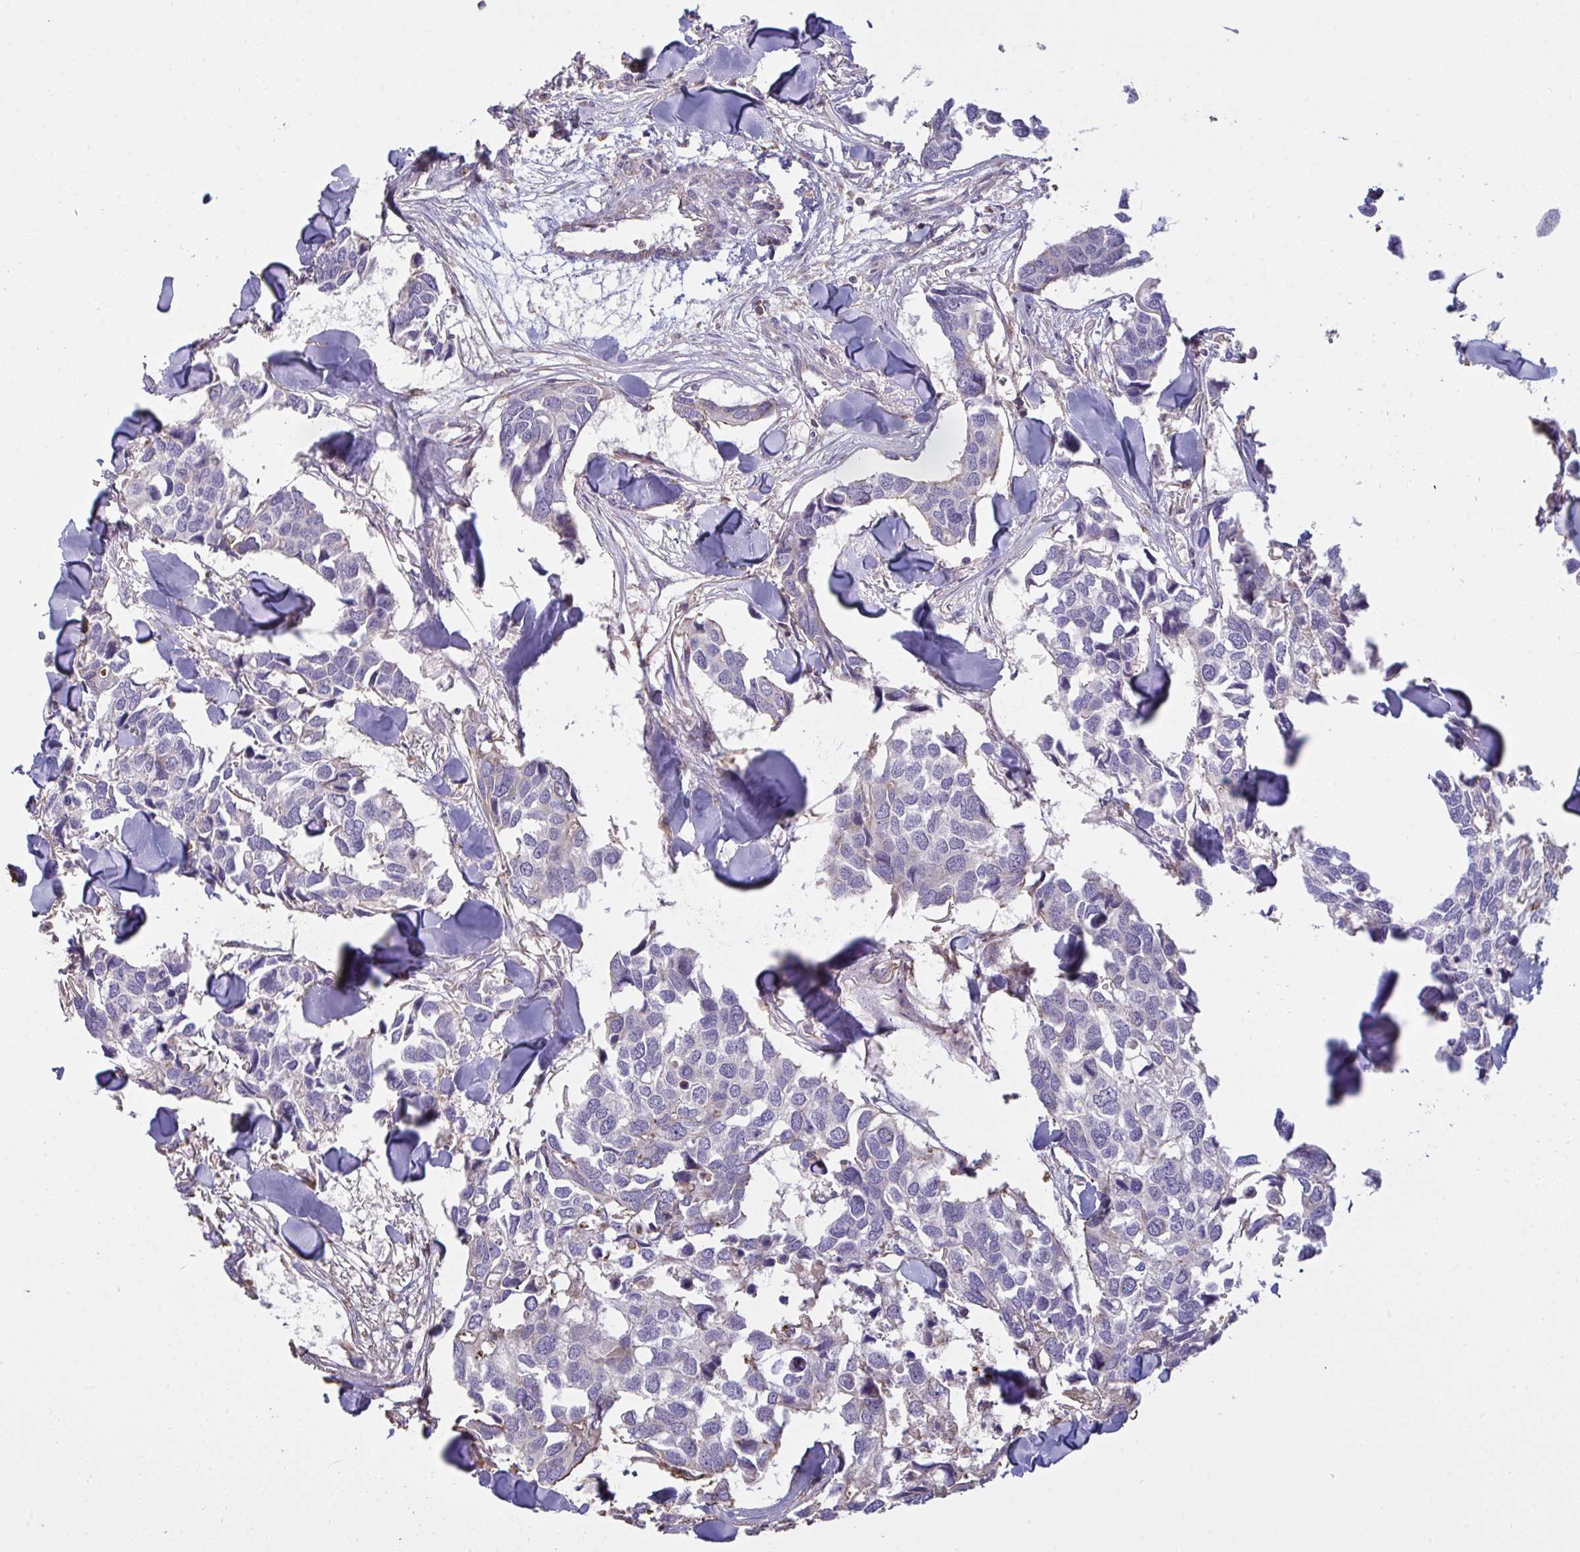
{"staining": {"intensity": "negative", "quantity": "none", "location": "none"}, "tissue": "breast cancer", "cell_type": "Tumor cells", "image_type": "cancer", "snomed": [{"axis": "morphology", "description": "Duct carcinoma"}, {"axis": "topography", "description": "Breast"}], "caption": "This is an IHC micrograph of human breast cancer (infiltrating ductal carcinoma). There is no expression in tumor cells.", "gene": "MICOS10", "patient": {"sex": "female", "age": 83}}